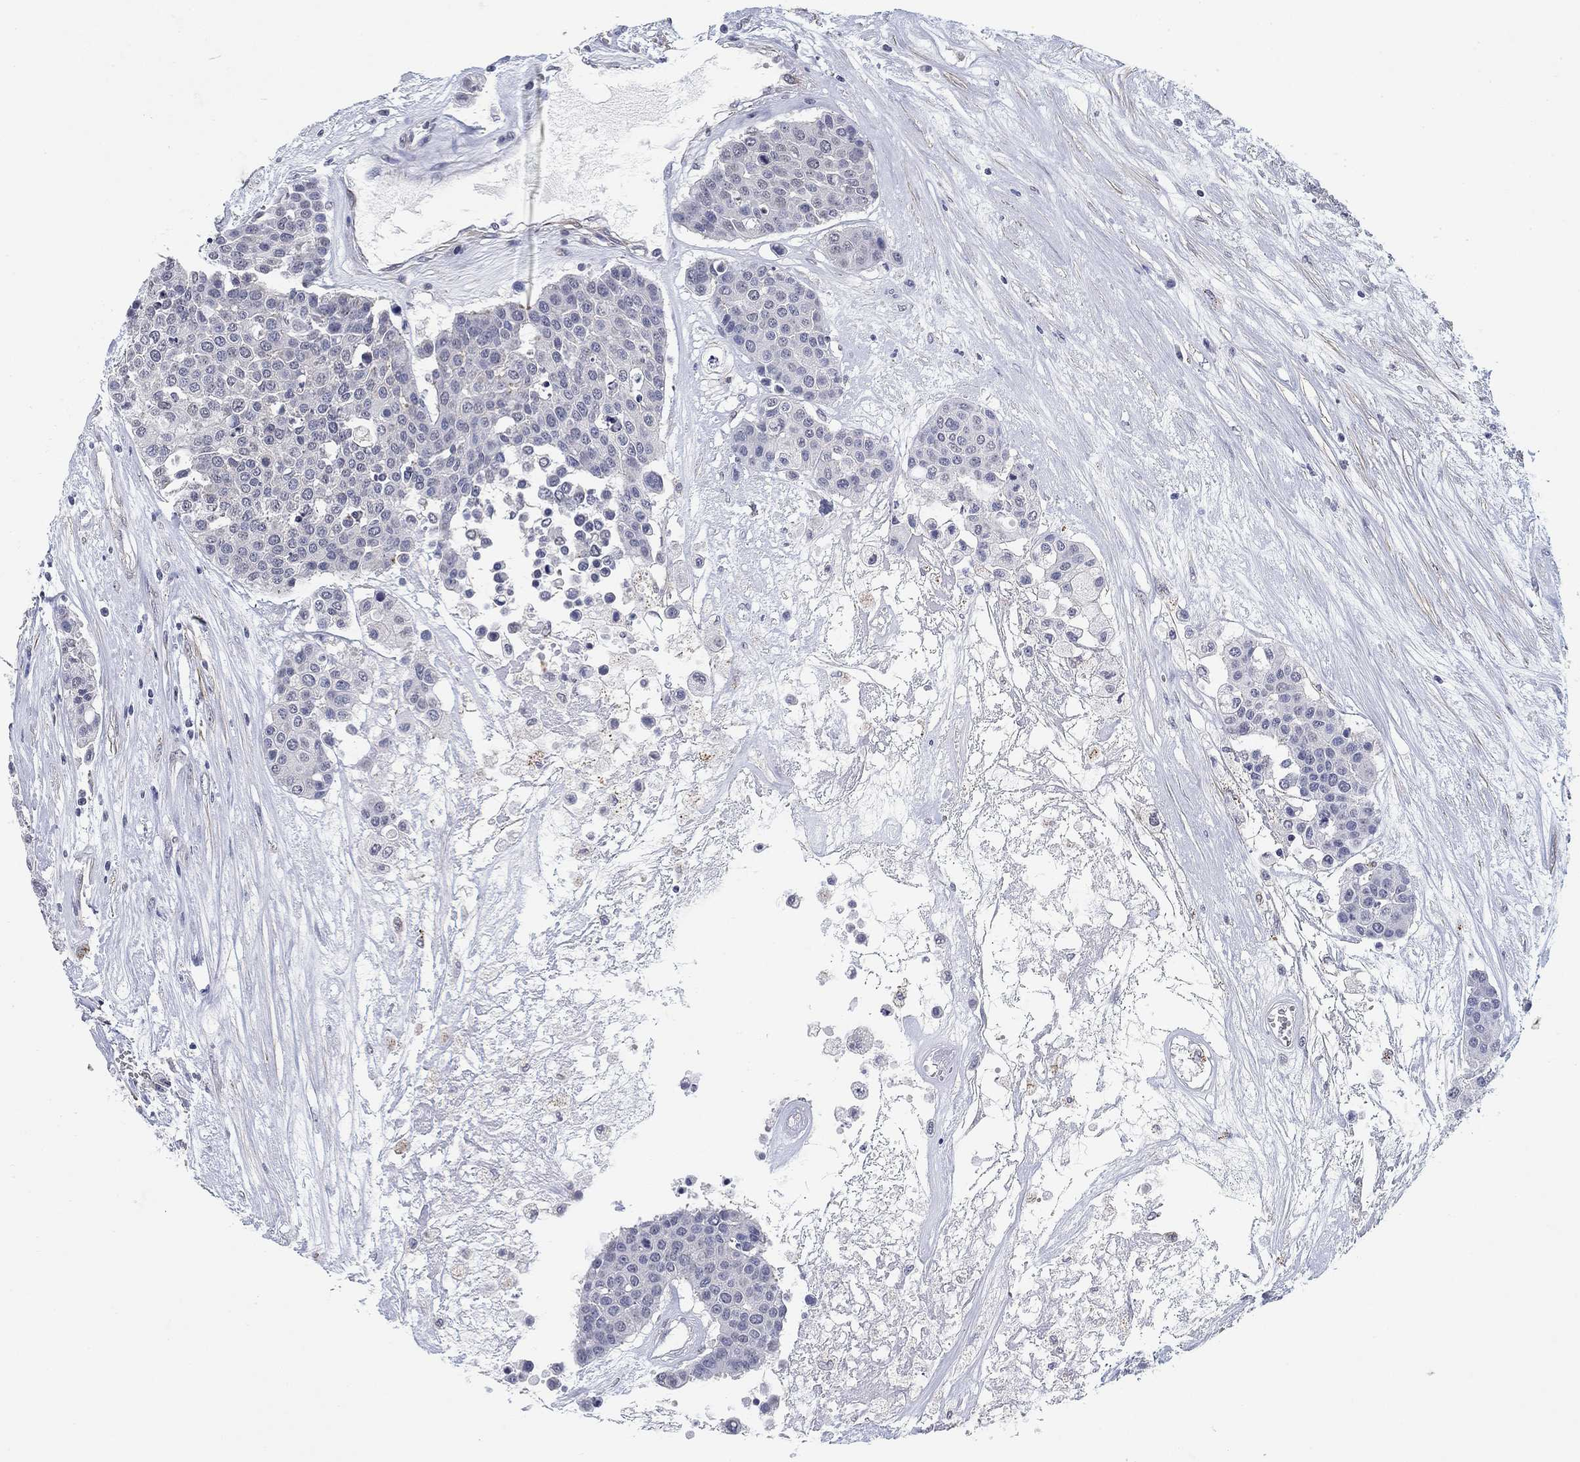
{"staining": {"intensity": "negative", "quantity": "none", "location": "none"}, "tissue": "carcinoid", "cell_type": "Tumor cells", "image_type": "cancer", "snomed": [{"axis": "morphology", "description": "Carcinoid, malignant, NOS"}, {"axis": "topography", "description": "Colon"}], "caption": "This is a histopathology image of immunohistochemistry staining of carcinoid, which shows no expression in tumor cells.", "gene": "OTUB2", "patient": {"sex": "male", "age": 81}}